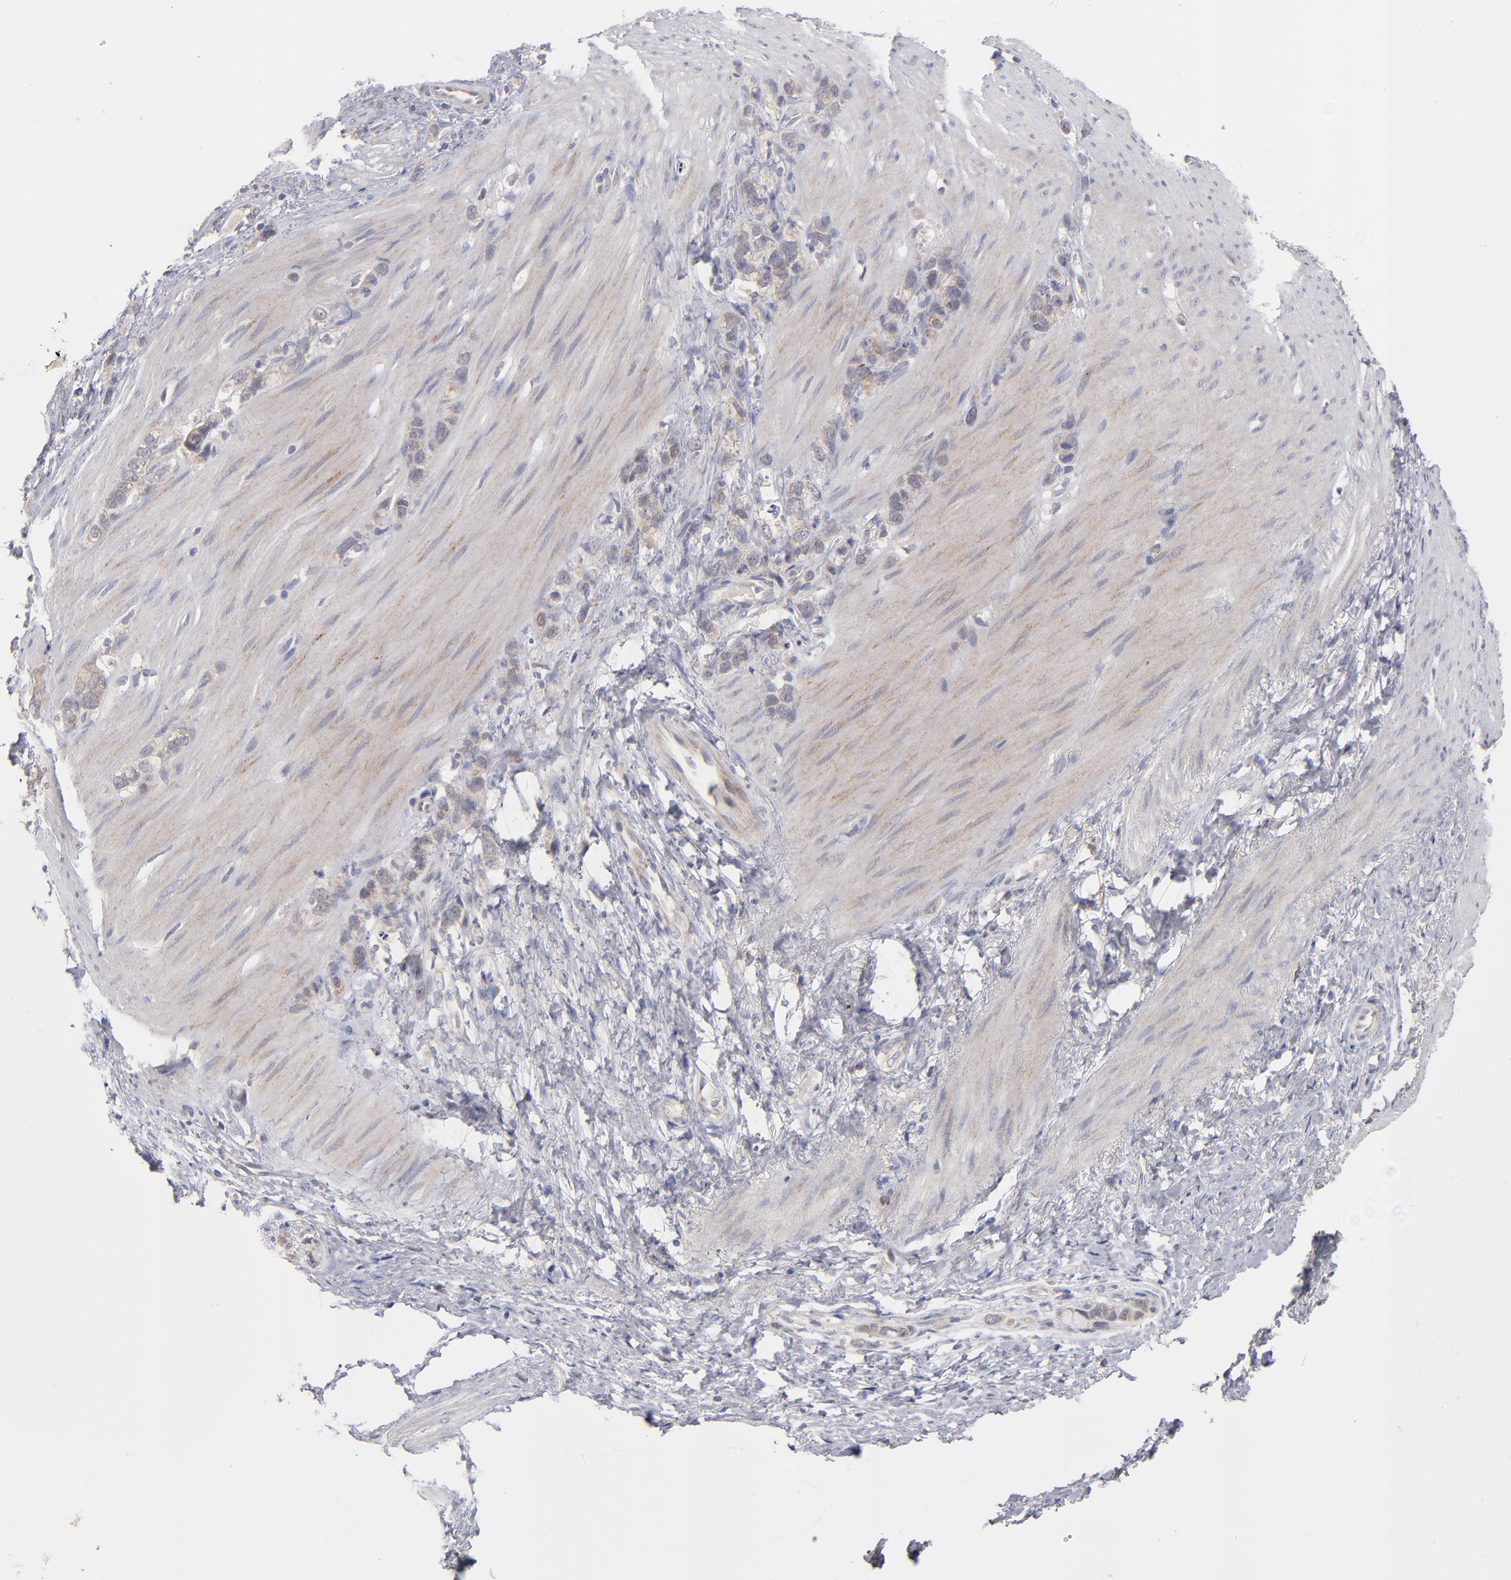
{"staining": {"intensity": "weak", "quantity": "25%-75%", "location": "cytoplasmic/membranous"}, "tissue": "stomach cancer", "cell_type": "Tumor cells", "image_type": "cancer", "snomed": [{"axis": "morphology", "description": "Normal tissue, NOS"}, {"axis": "morphology", "description": "Adenocarcinoma, NOS"}, {"axis": "morphology", "description": "Adenocarcinoma, High grade"}, {"axis": "topography", "description": "Stomach, upper"}, {"axis": "topography", "description": "Stomach"}], "caption": "Weak cytoplasmic/membranous staining for a protein is present in about 25%-75% of tumor cells of stomach cancer using IHC.", "gene": "EXD2", "patient": {"sex": "female", "age": 65}}